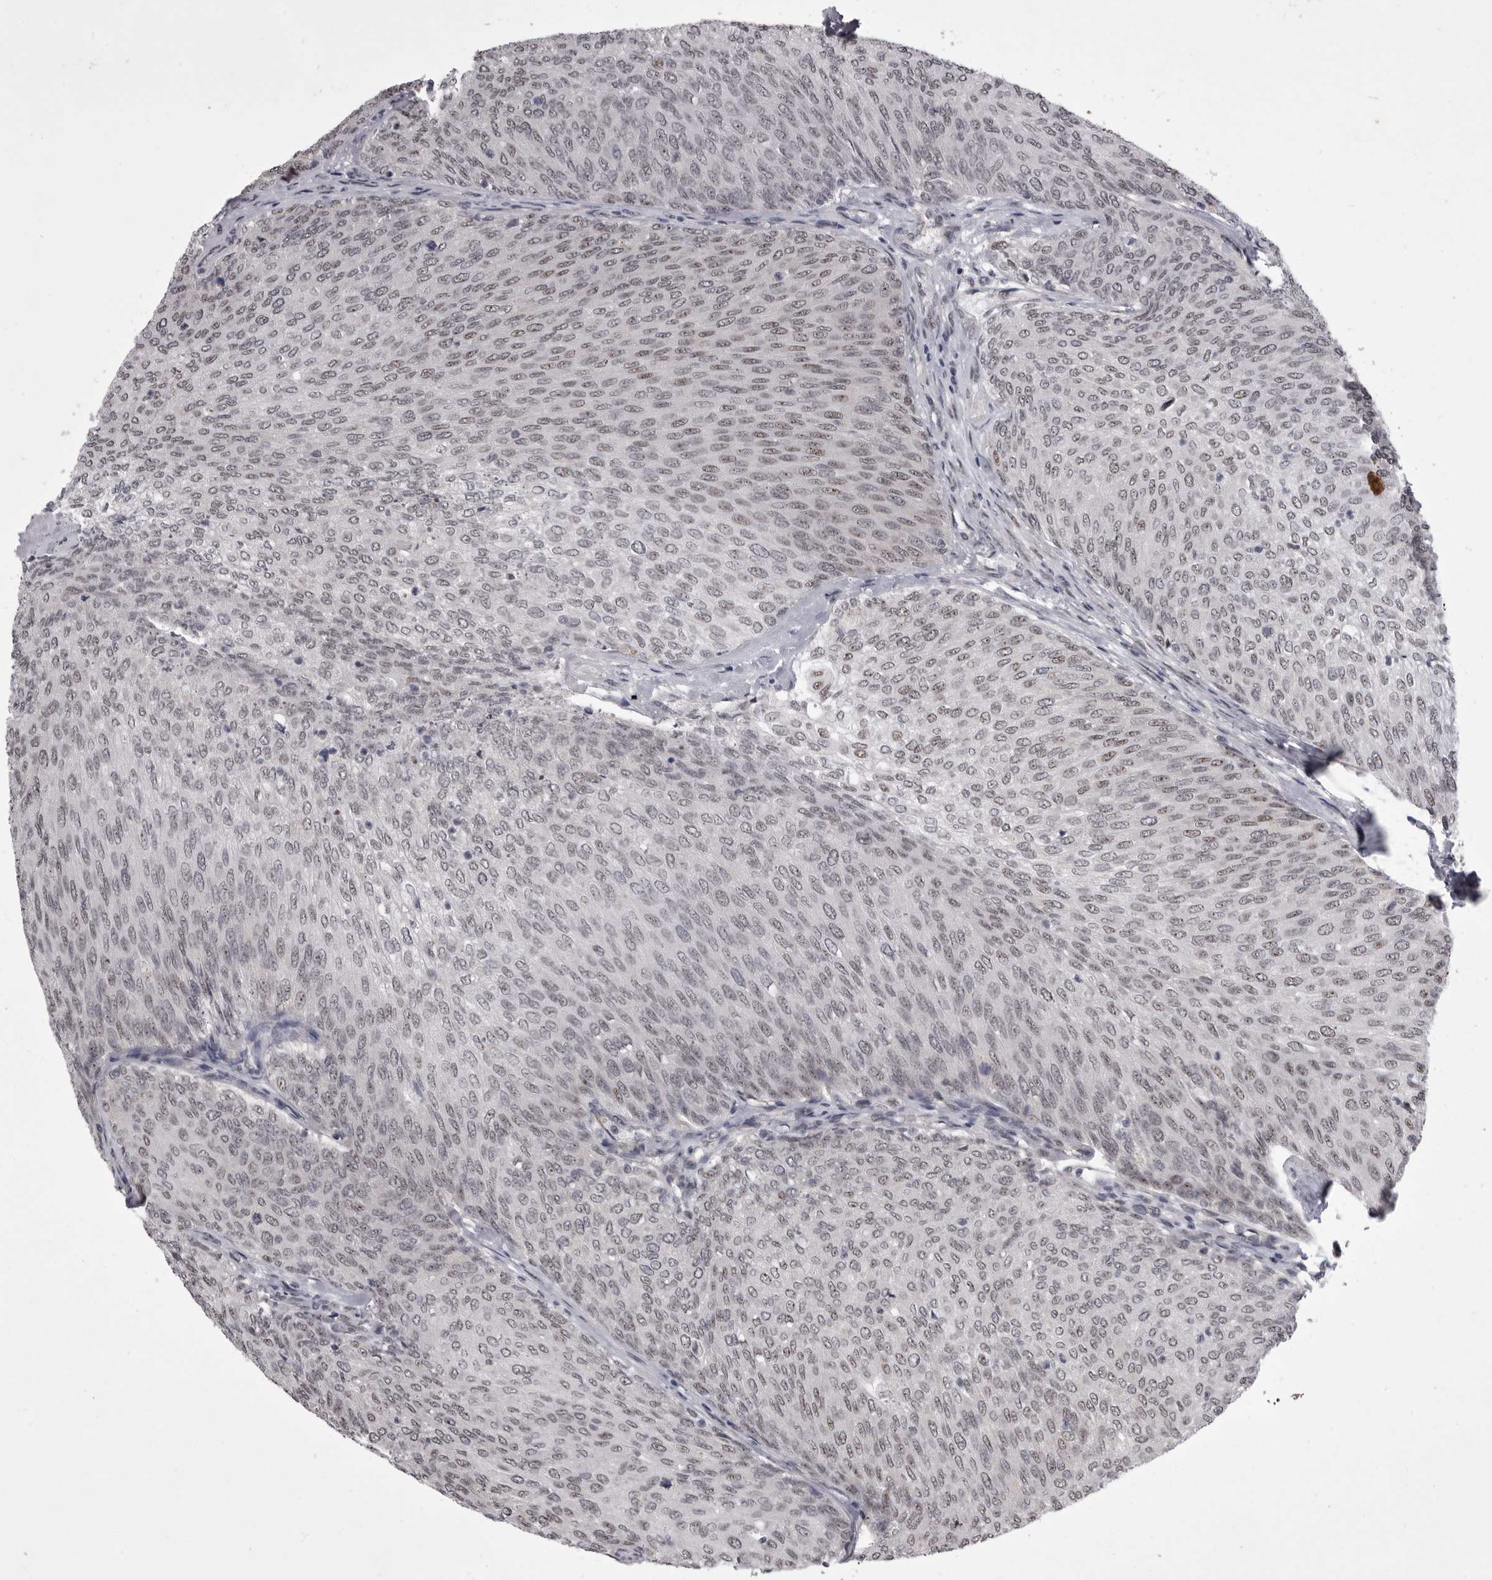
{"staining": {"intensity": "negative", "quantity": "none", "location": "none"}, "tissue": "urothelial cancer", "cell_type": "Tumor cells", "image_type": "cancer", "snomed": [{"axis": "morphology", "description": "Urothelial carcinoma, Low grade"}, {"axis": "topography", "description": "Urinary bladder"}], "caption": "This micrograph is of low-grade urothelial carcinoma stained with IHC to label a protein in brown with the nuclei are counter-stained blue. There is no expression in tumor cells.", "gene": "PRPF3", "patient": {"sex": "female", "age": 79}}